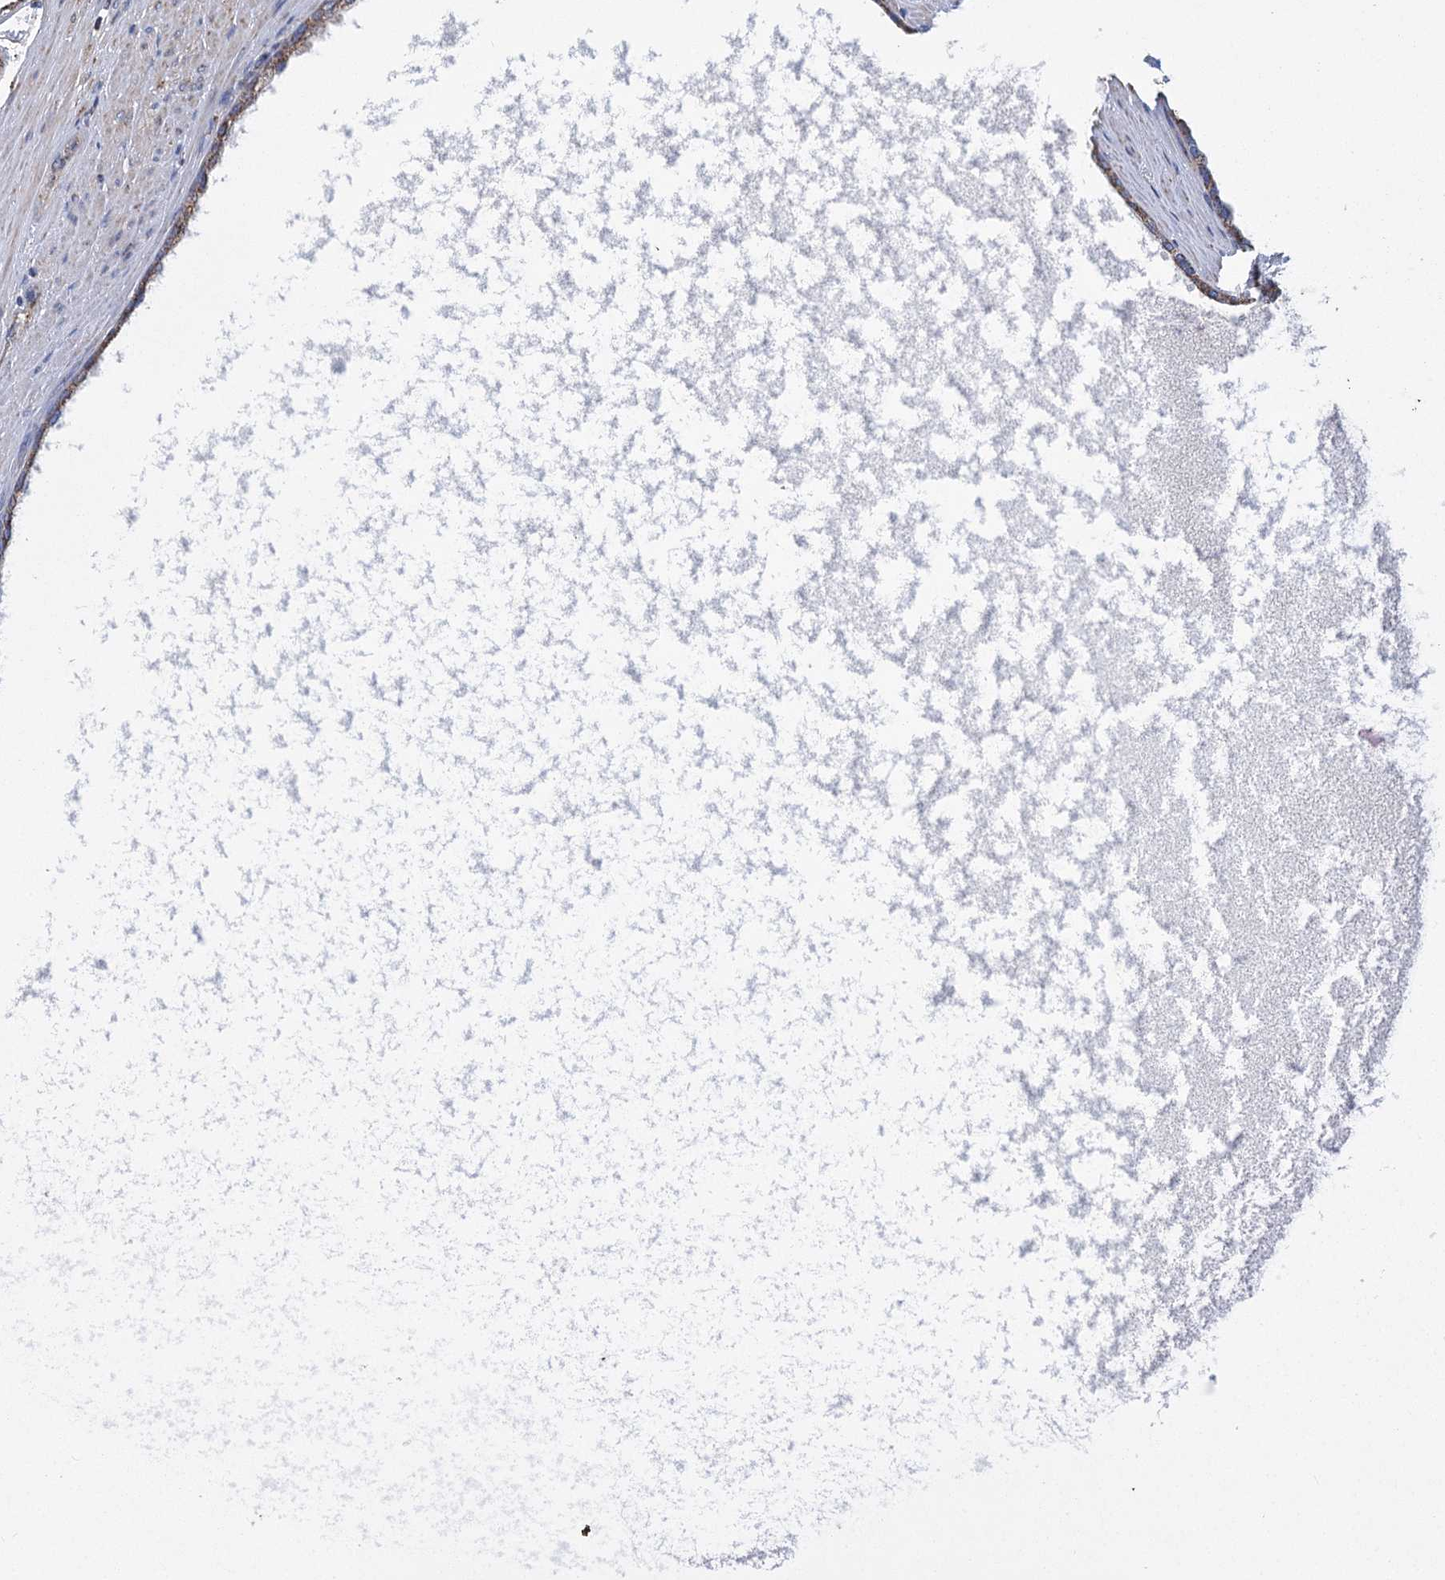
{"staining": {"intensity": "strong", "quantity": ">75%", "location": "cytoplasmic/membranous"}, "tissue": "prostate cancer", "cell_type": "Tumor cells", "image_type": "cancer", "snomed": [{"axis": "morphology", "description": "Adenocarcinoma, High grade"}, {"axis": "topography", "description": "Prostate"}], "caption": "Prostate cancer was stained to show a protein in brown. There is high levels of strong cytoplasmic/membranous positivity in approximately >75% of tumor cells. (DAB (3,3'-diaminobenzidine) = brown stain, brightfield microscopy at high magnification).", "gene": "CCDC73", "patient": {"sex": "male", "age": 70}}